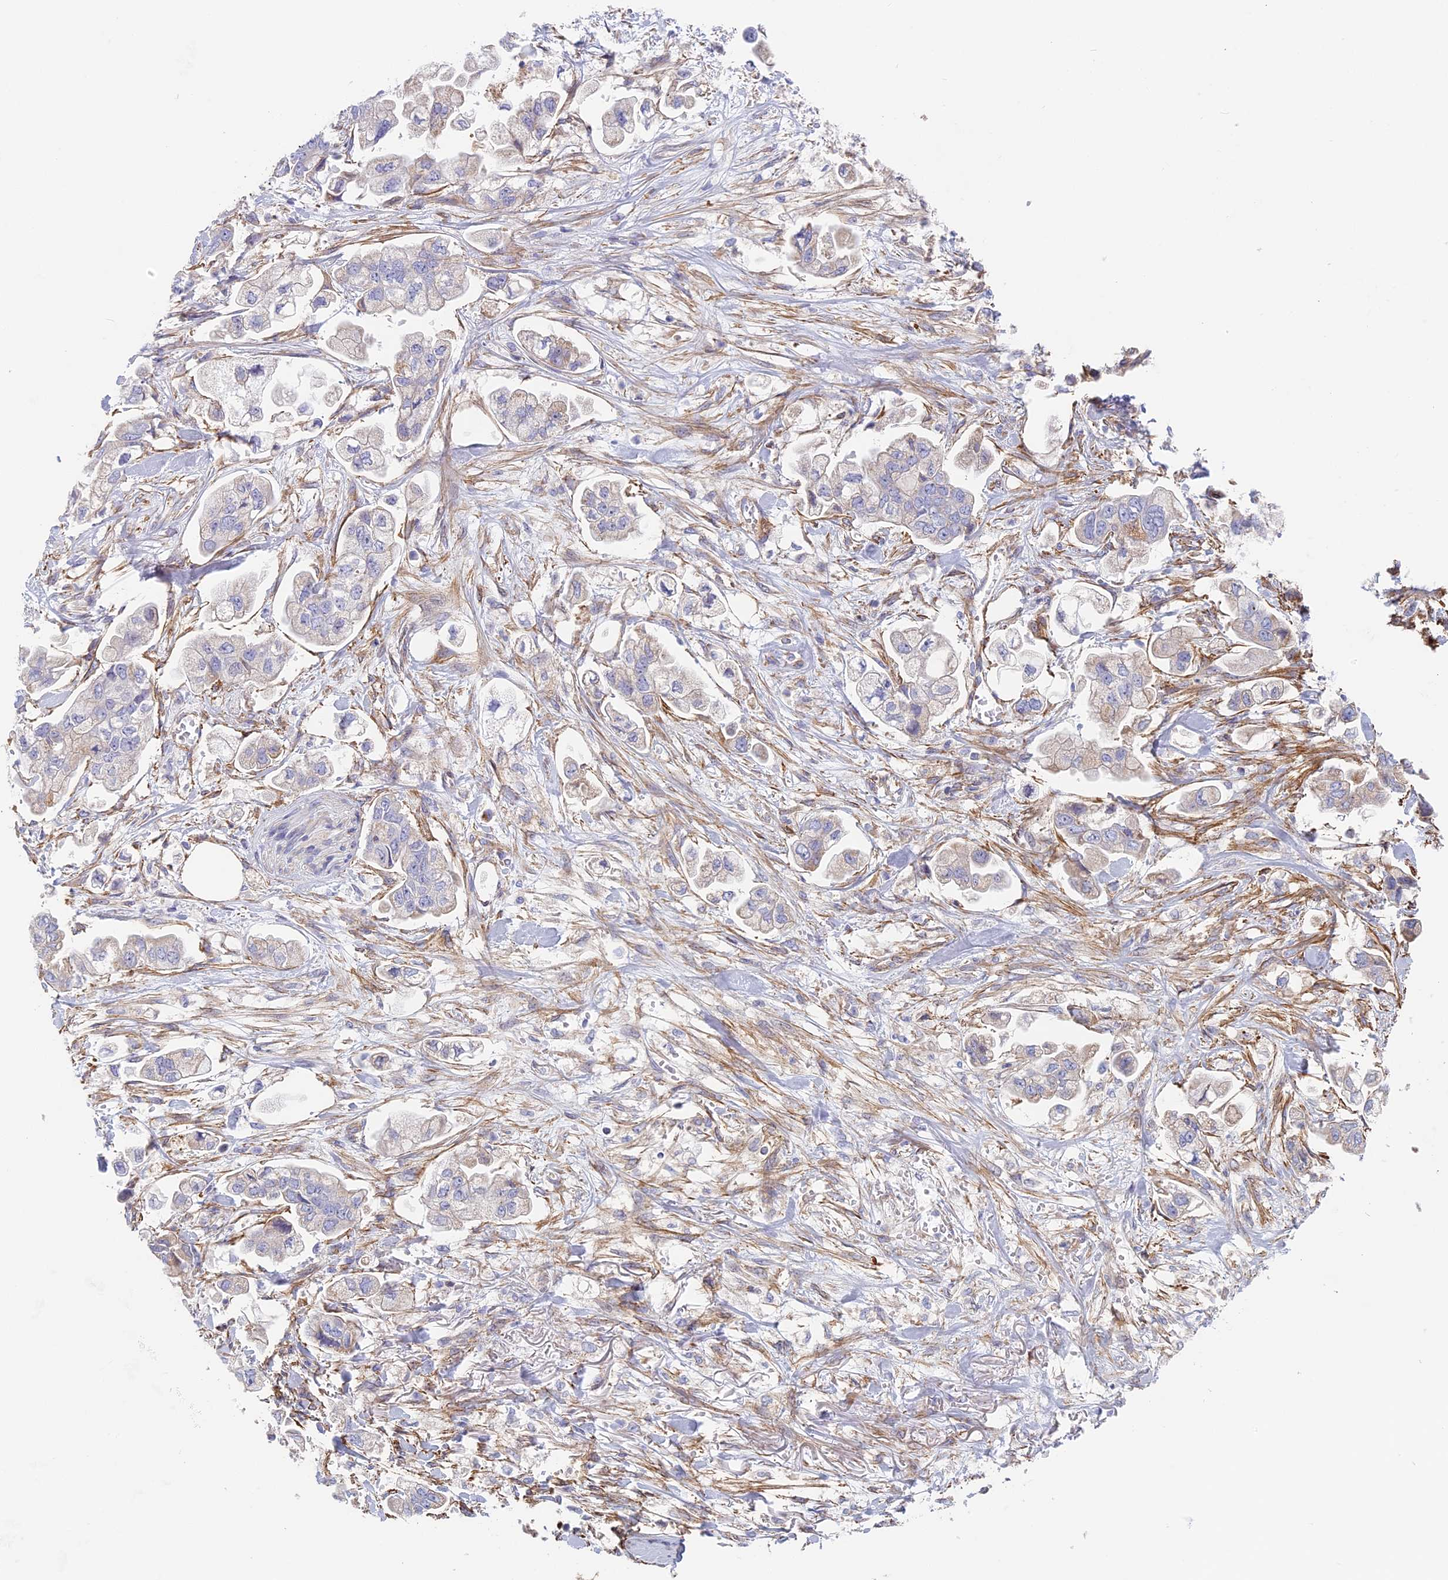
{"staining": {"intensity": "negative", "quantity": "none", "location": "none"}, "tissue": "stomach cancer", "cell_type": "Tumor cells", "image_type": "cancer", "snomed": [{"axis": "morphology", "description": "Adenocarcinoma, NOS"}, {"axis": "topography", "description": "Stomach"}], "caption": "This photomicrograph is of stomach cancer stained with immunohistochemistry to label a protein in brown with the nuclei are counter-stained blue. There is no positivity in tumor cells. (Stains: DAB immunohistochemistry (IHC) with hematoxylin counter stain, Microscopy: brightfield microscopy at high magnification).", "gene": "DDA1", "patient": {"sex": "male", "age": 62}}